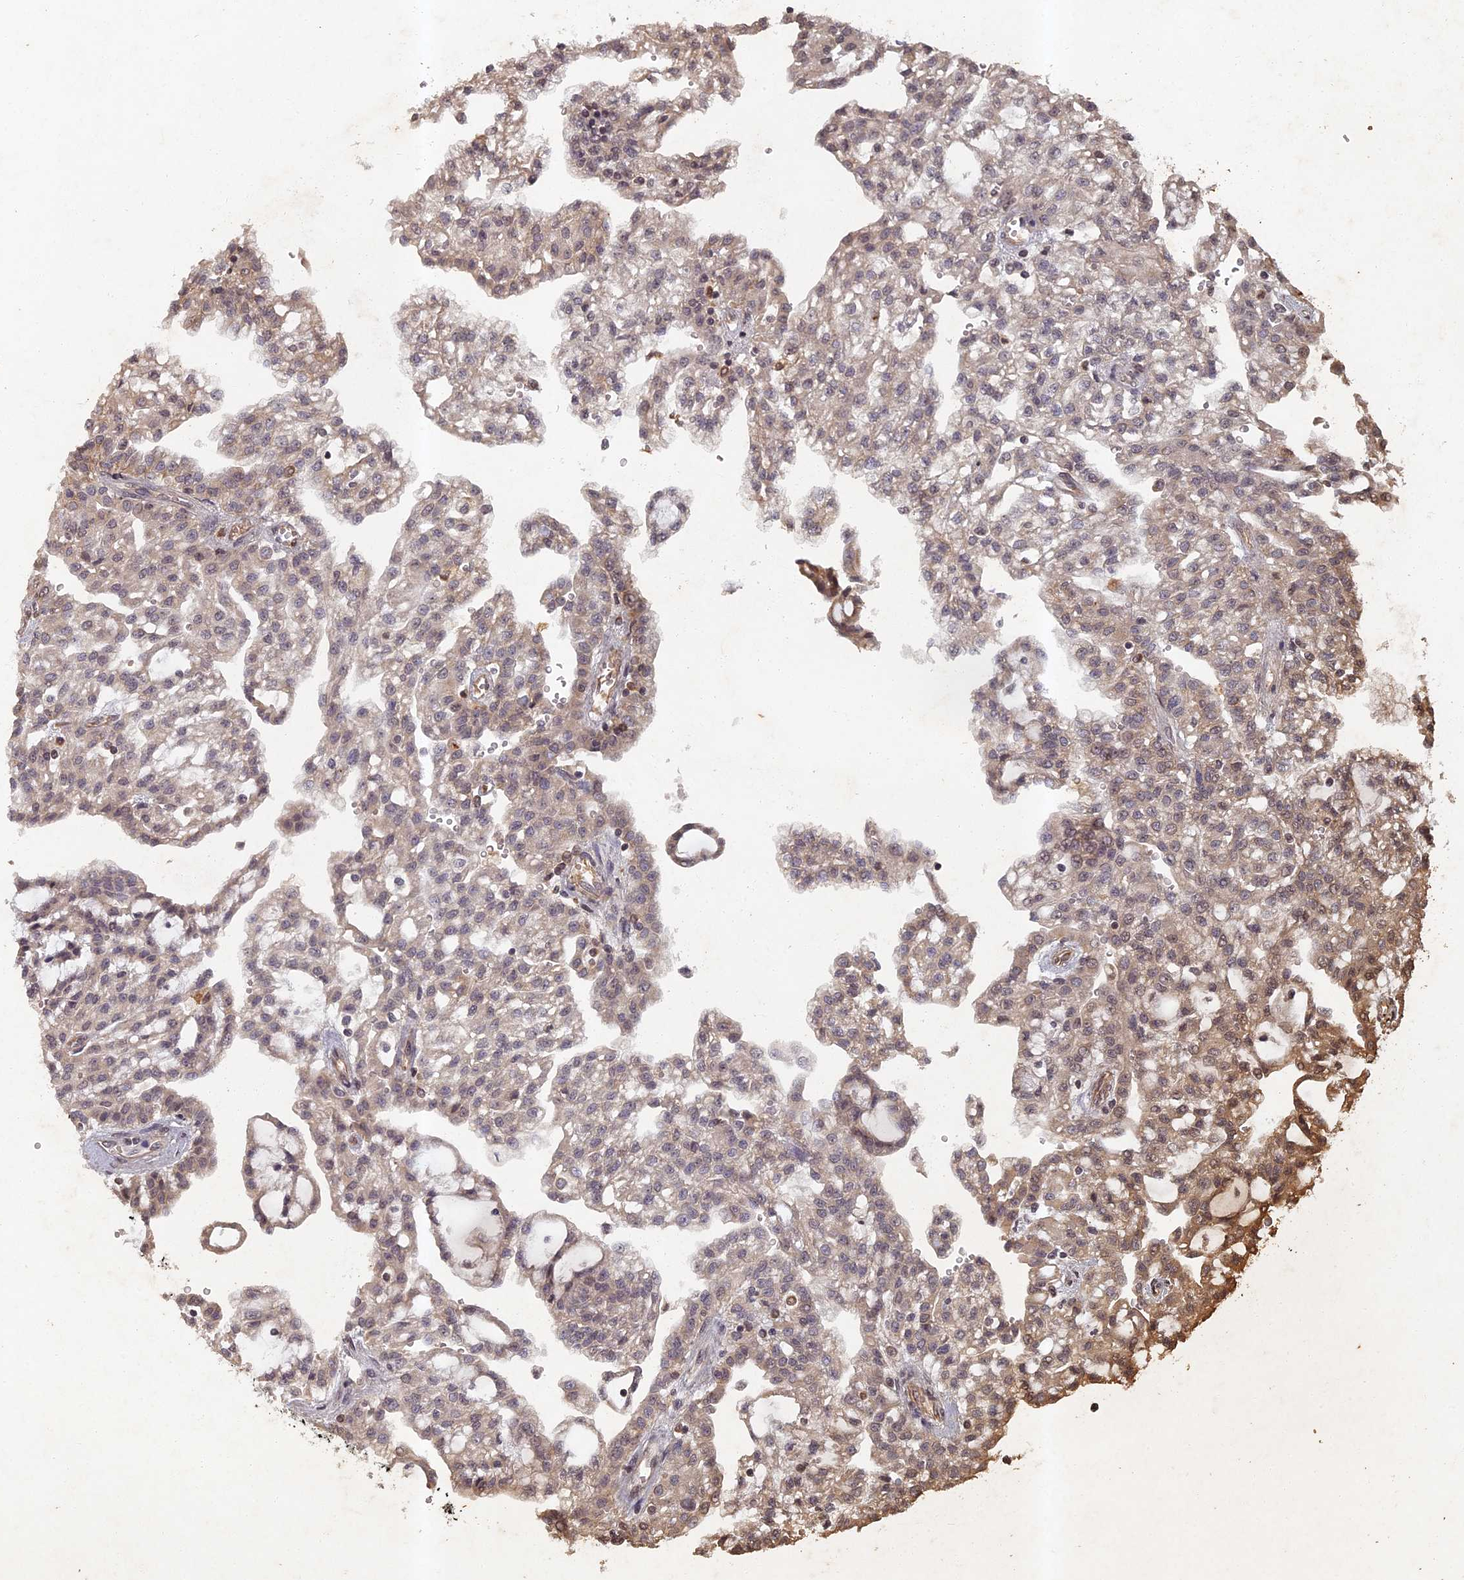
{"staining": {"intensity": "weak", "quantity": "<25%", "location": "cytoplasmic/membranous"}, "tissue": "renal cancer", "cell_type": "Tumor cells", "image_type": "cancer", "snomed": [{"axis": "morphology", "description": "Adenocarcinoma, NOS"}, {"axis": "topography", "description": "Kidney"}], "caption": "A histopathology image of human adenocarcinoma (renal) is negative for staining in tumor cells.", "gene": "ABCB10", "patient": {"sex": "male", "age": 63}}